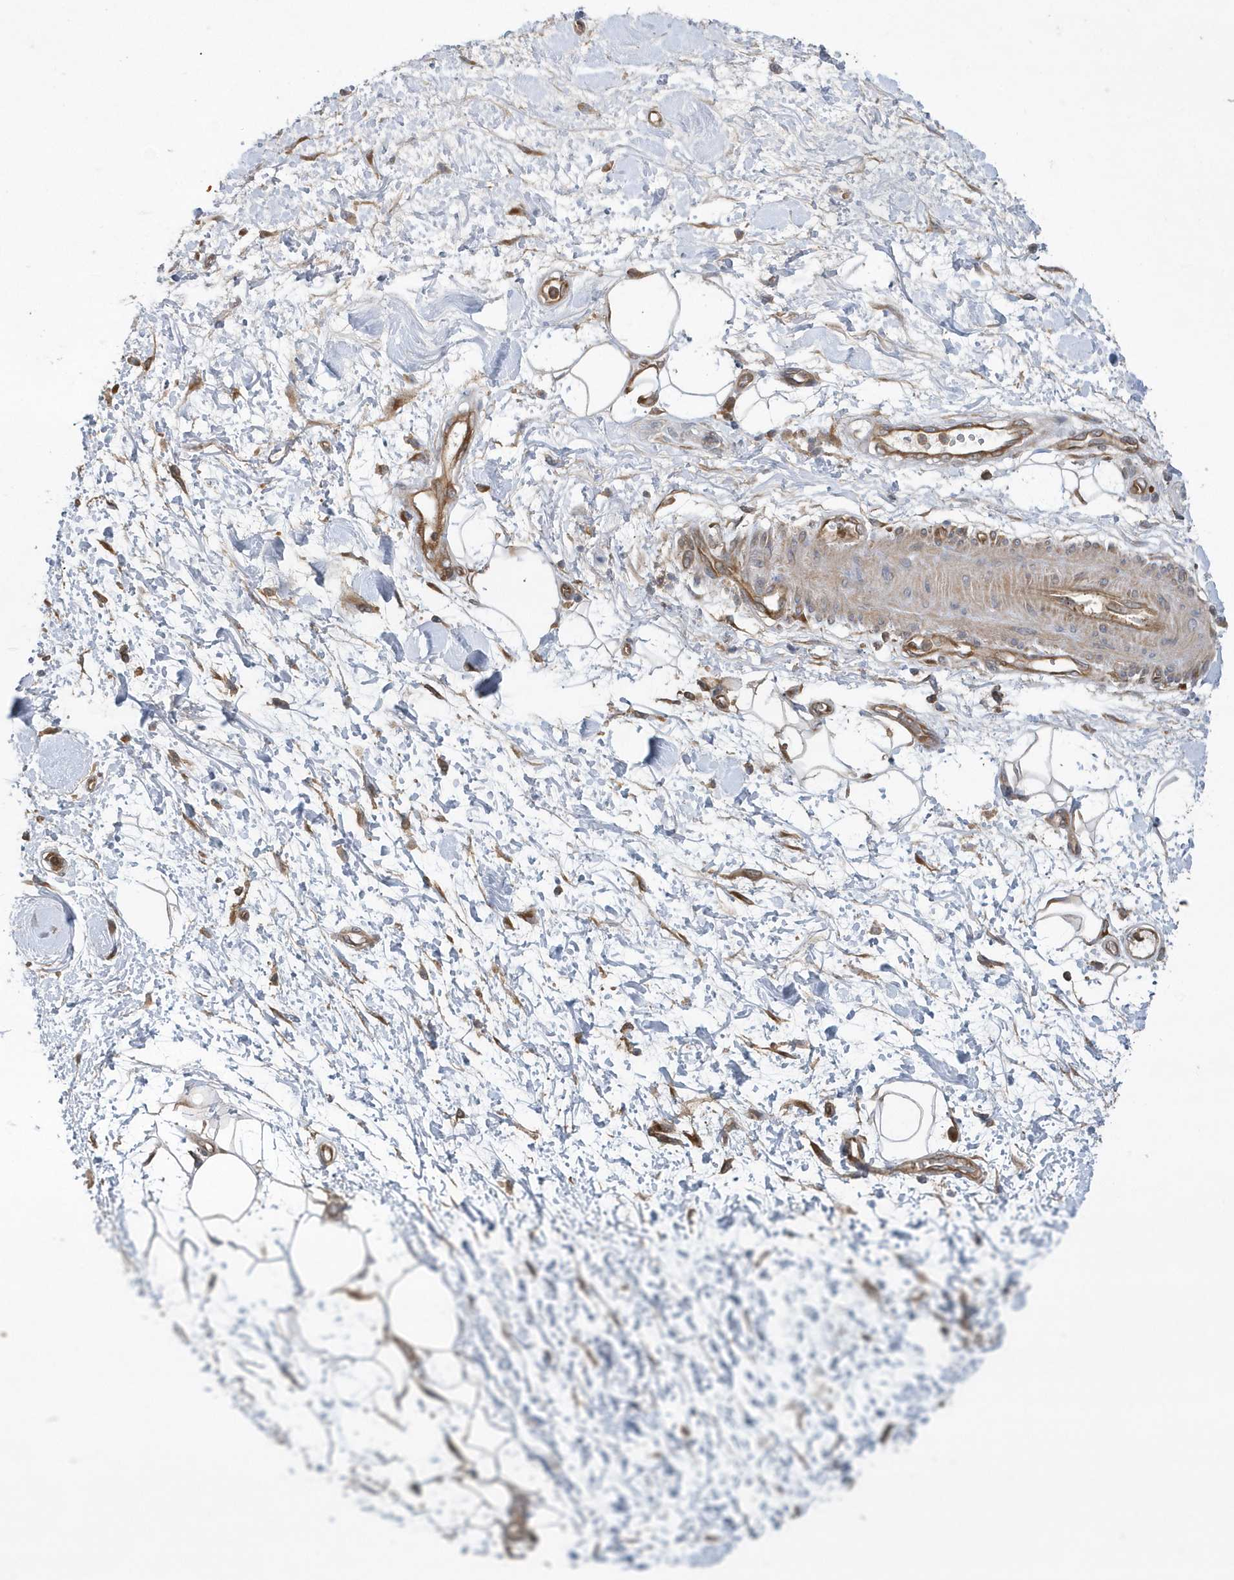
{"staining": {"intensity": "moderate", "quantity": ">75%", "location": "cytoplasmic/membranous"}, "tissue": "adipose tissue", "cell_type": "Adipocytes", "image_type": "normal", "snomed": [{"axis": "morphology", "description": "Normal tissue, NOS"}, {"axis": "morphology", "description": "Adenocarcinoma, NOS"}, {"axis": "topography", "description": "Pancreas"}, {"axis": "topography", "description": "Peripheral nerve tissue"}], "caption": "DAB (3,3'-diaminobenzidine) immunohistochemical staining of normal human adipose tissue demonstrates moderate cytoplasmic/membranous protein expression in approximately >75% of adipocytes. Using DAB (3,3'-diaminobenzidine) (brown) and hematoxylin (blue) stains, captured at high magnification using brightfield microscopy.", "gene": "PAICS", "patient": {"sex": "male", "age": 59}}